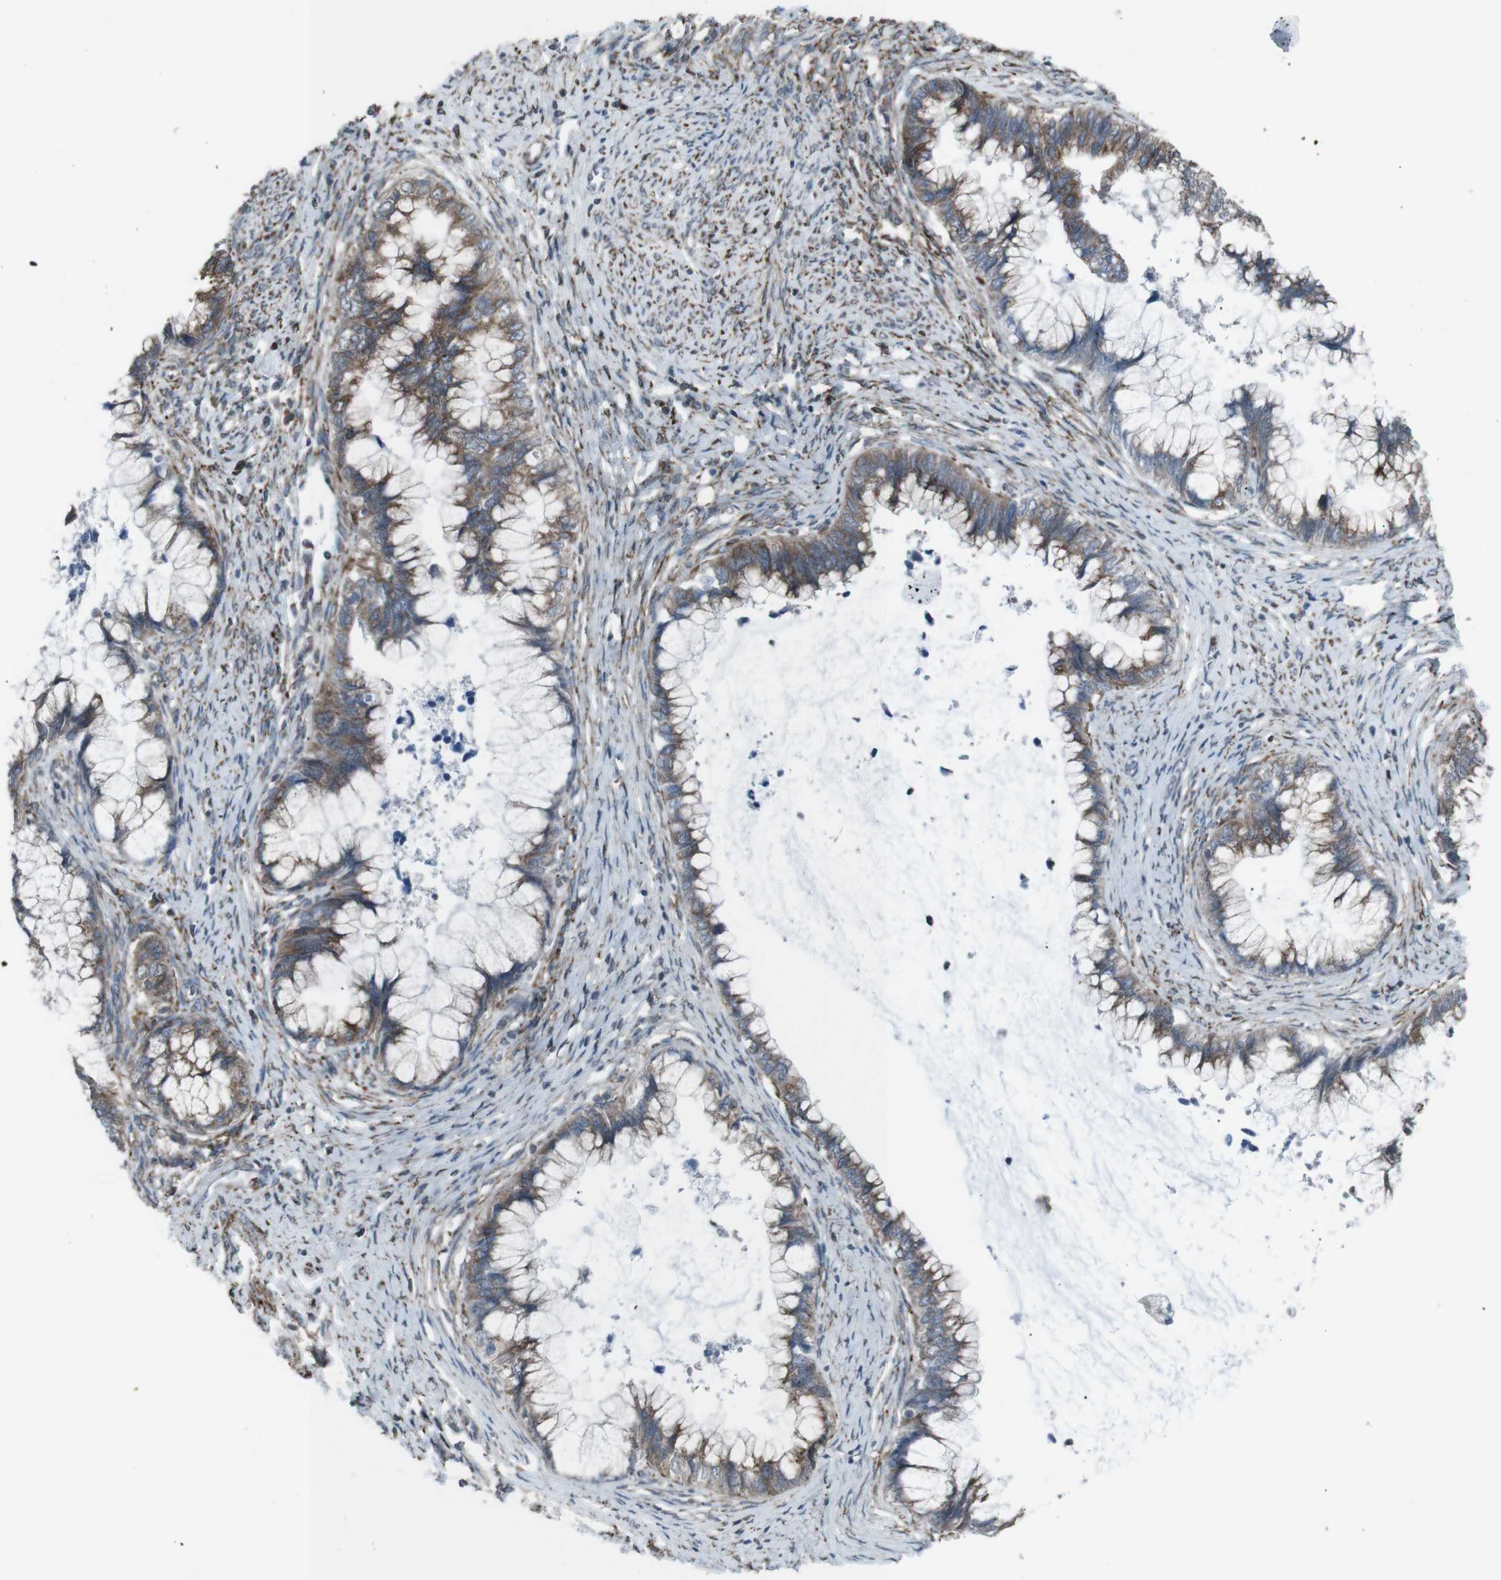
{"staining": {"intensity": "moderate", "quantity": "25%-75%", "location": "cytoplasmic/membranous"}, "tissue": "cervical cancer", "cell_type": "Tumor cells", "image_type": "cancer", "snomed": [{"axis": "morphology", "description": "Adenocarcinoma, NOS"}, {"axis": "topography", "description": "Cervix"}], "caption": "Immunohistochemical staining of cervical adenocarcinoma demonstrates medium levels of moderate cytoplasmic/membranous protein positivity in about 25%-75% of tumor cells.", "gene": "LNPK", "patient": {"sex": "female", "age": 44}}